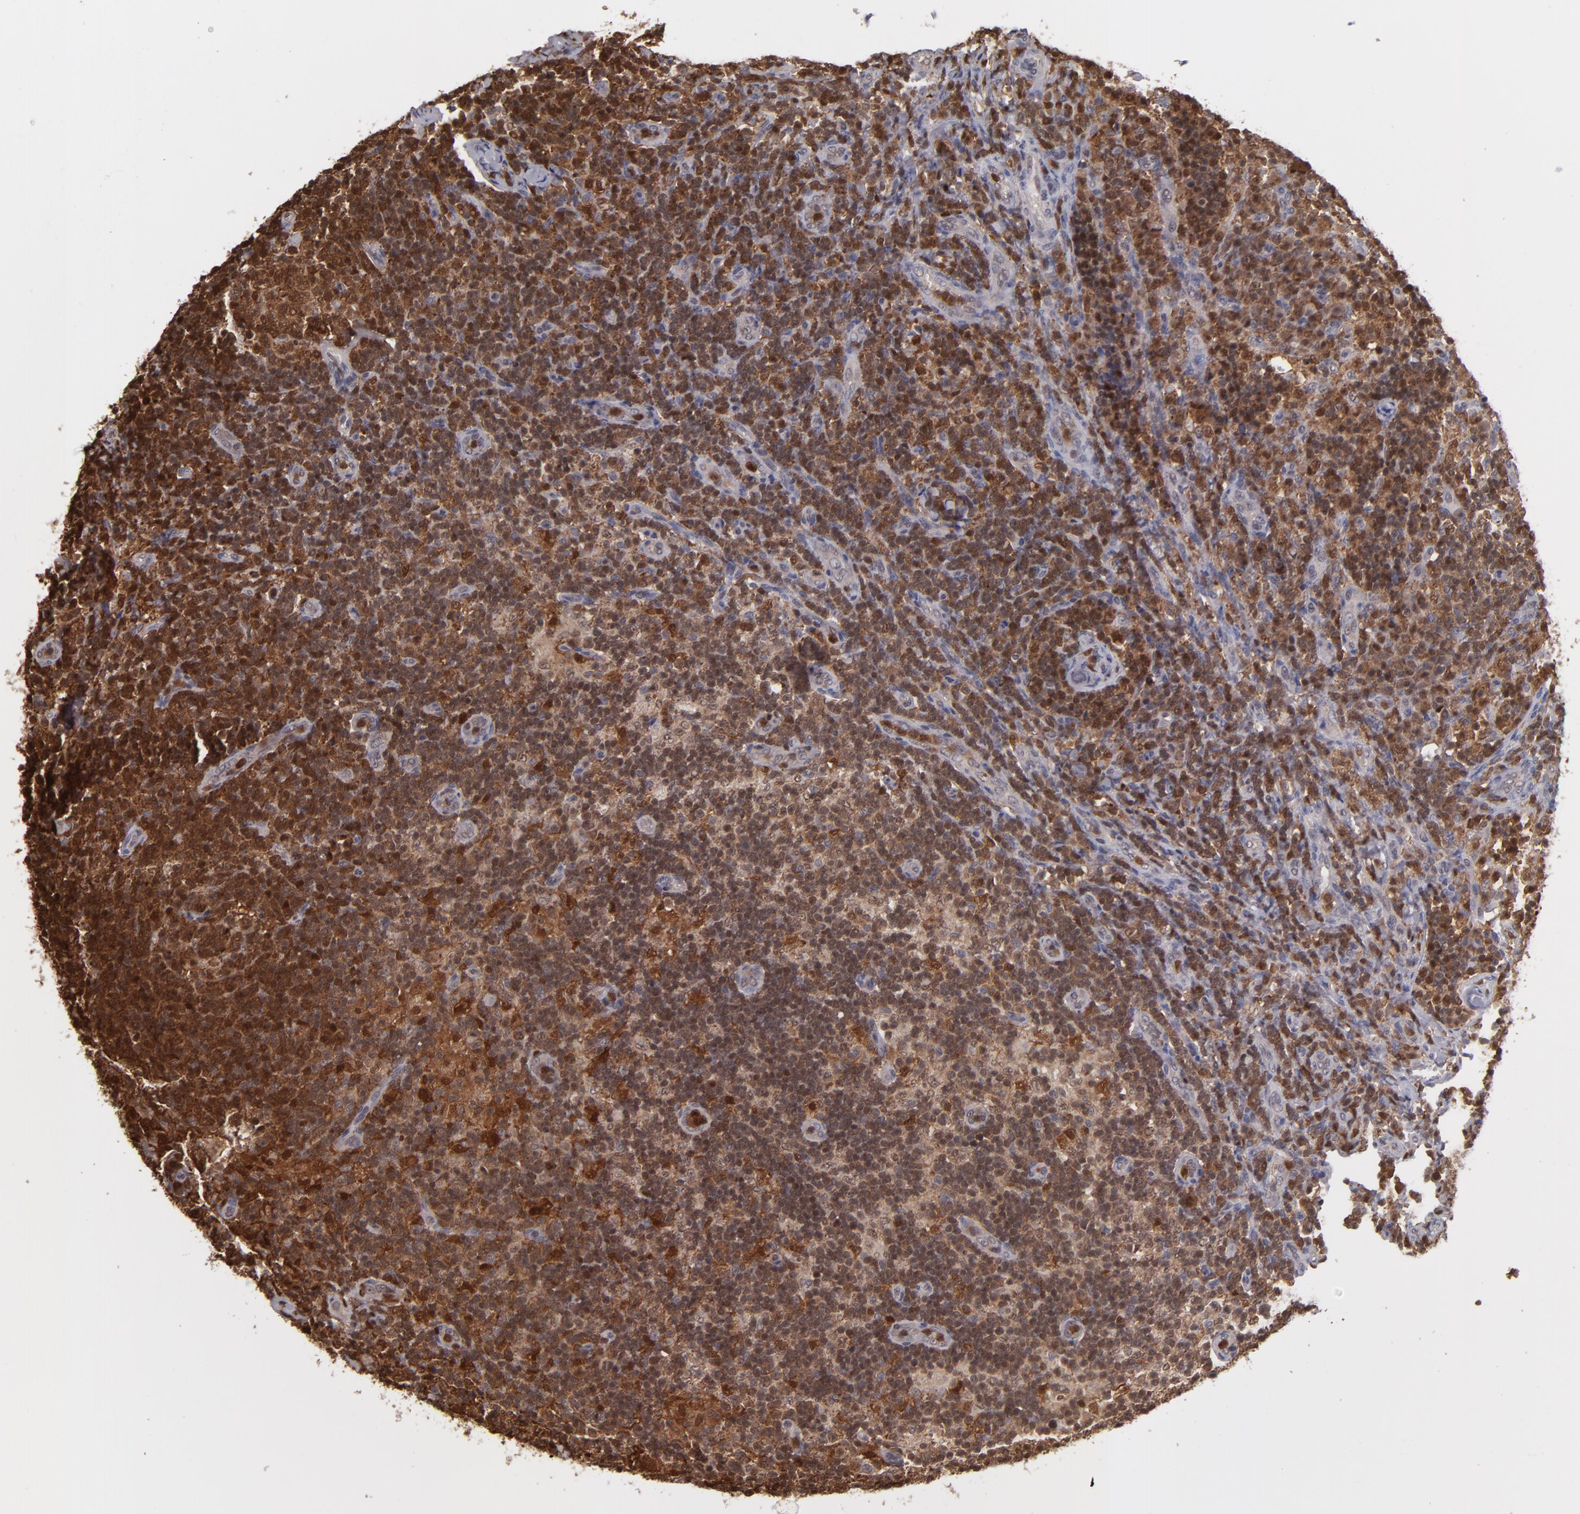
{"staining": {"intensity": "strong", "quantity": ">75%", "location": "cytoplasmic/membranous,nuclear"}, "tissue": "lymph node", "cell_type": "Germinal center cells", "image_type": "normal", "snomed": [{"axis": "morphology", "description": "Normal tissue, NOS"}, {"axis": "morphology", "description": "Inflammation, NOS"}, {"axis": "topography", "description": "Lymph node"}], "caption": "This histopathology image displays immunohistochemistry staining of unremarkable human lymph node, with high strong cytoplasmic/membranous,nuclear staining in approximately >75% of germinal center cells.", "gene": "GRB2", "patient": {"sex": "male", "age": 46}}